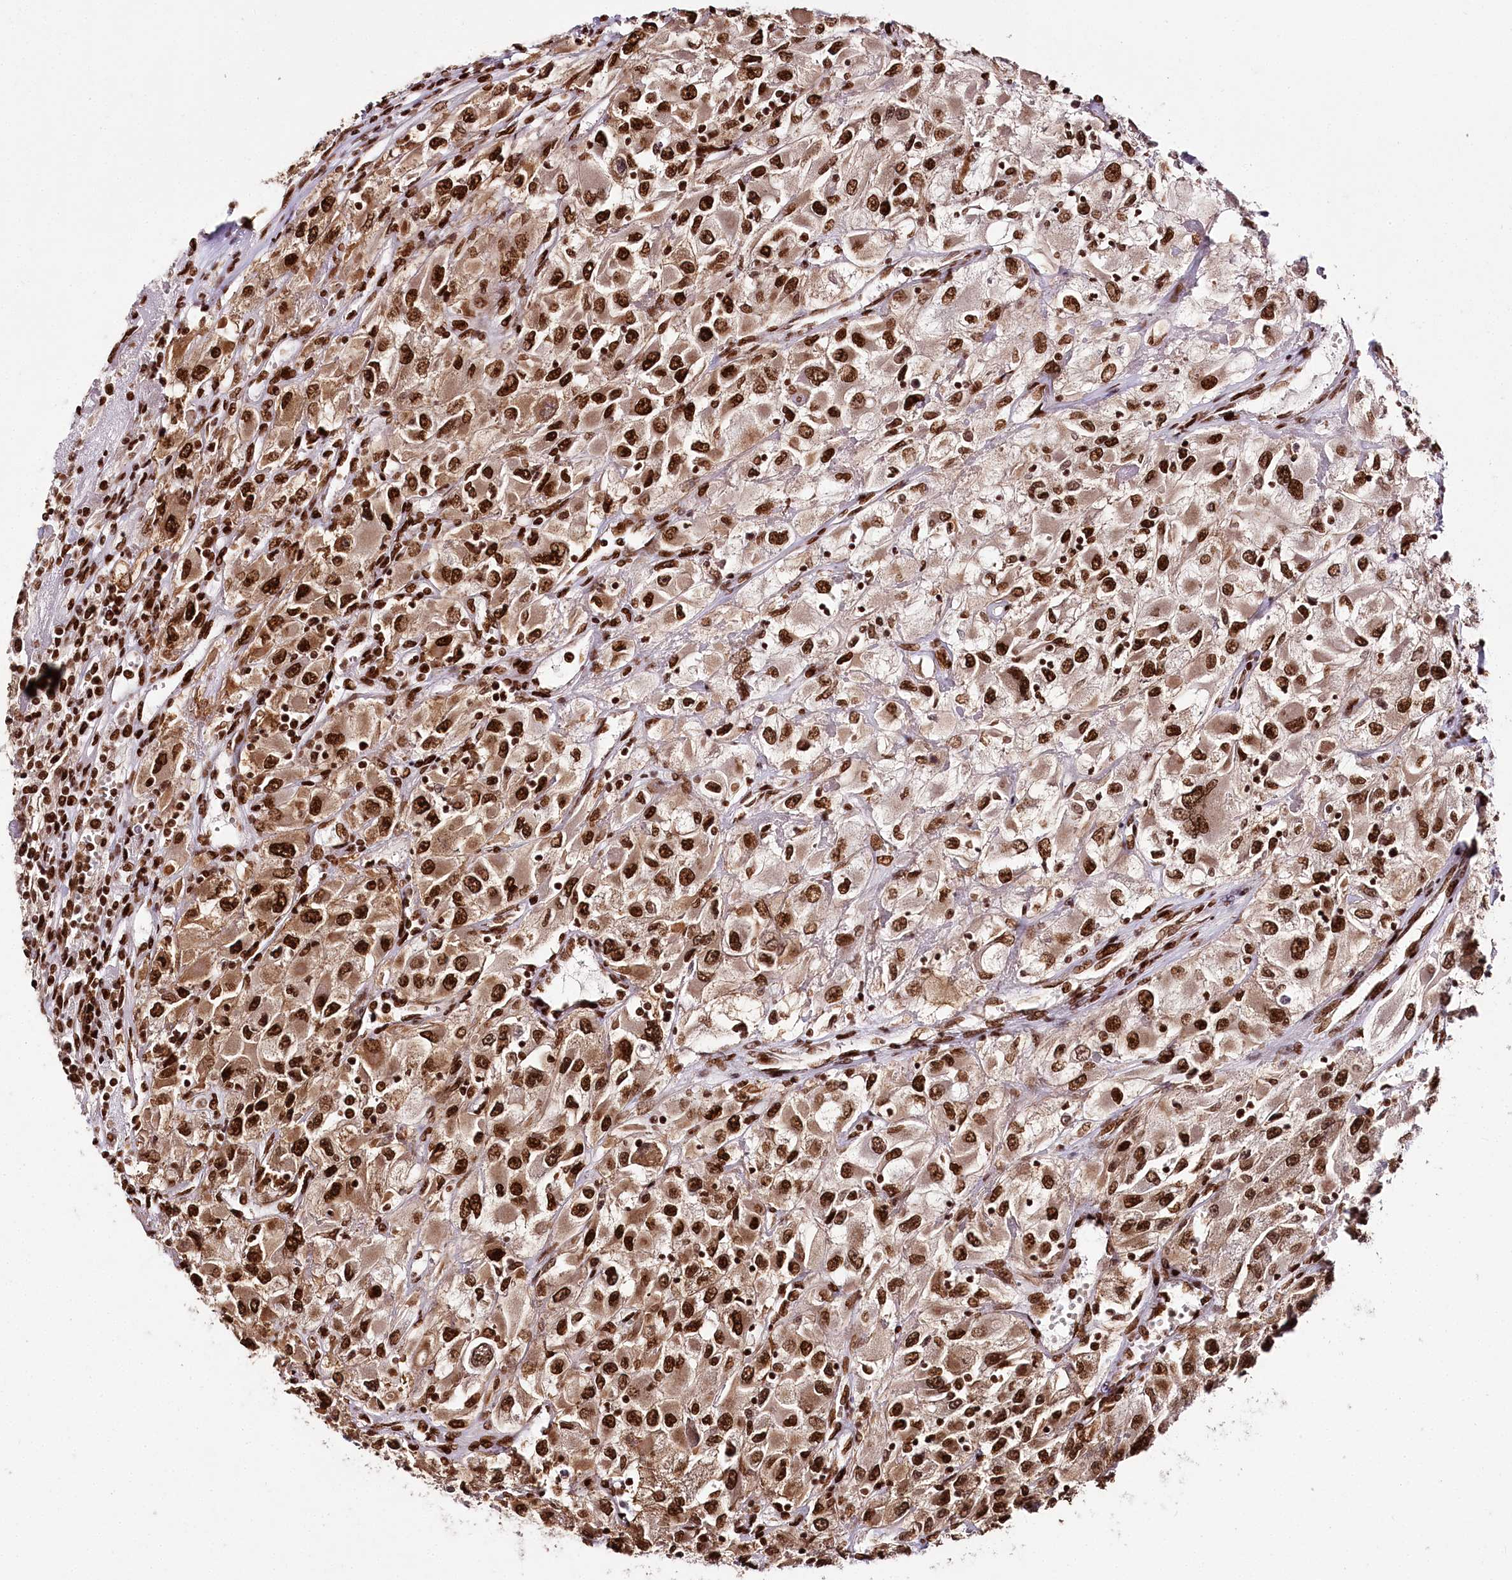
{"staining": {"intensity": "strong", "quantity": ">75%", "location": "cytoplasmic/membranous,nuclear"}, "tissue": "renal cancer", "cell_type": "Tumor cells", "image_type": "cancer", "snomed": [{"axis": "morphology", "description": "Adenocarcinoma, NOS"}, {"axis": "topography", "description": "Kidney"}], "caption": "Protein staining displays strong cytoplasmic/membranous and nuclear expression in approximately >75% of tumor cells in renal cancer. The staining was performed using DAB to visualize the protein expression in brown, while the nuclei were stained in blue with hematoxylin (Magnification: 20x).", "gene": "SMARCE1", "patient": {"sex": "female", "age": 52}}